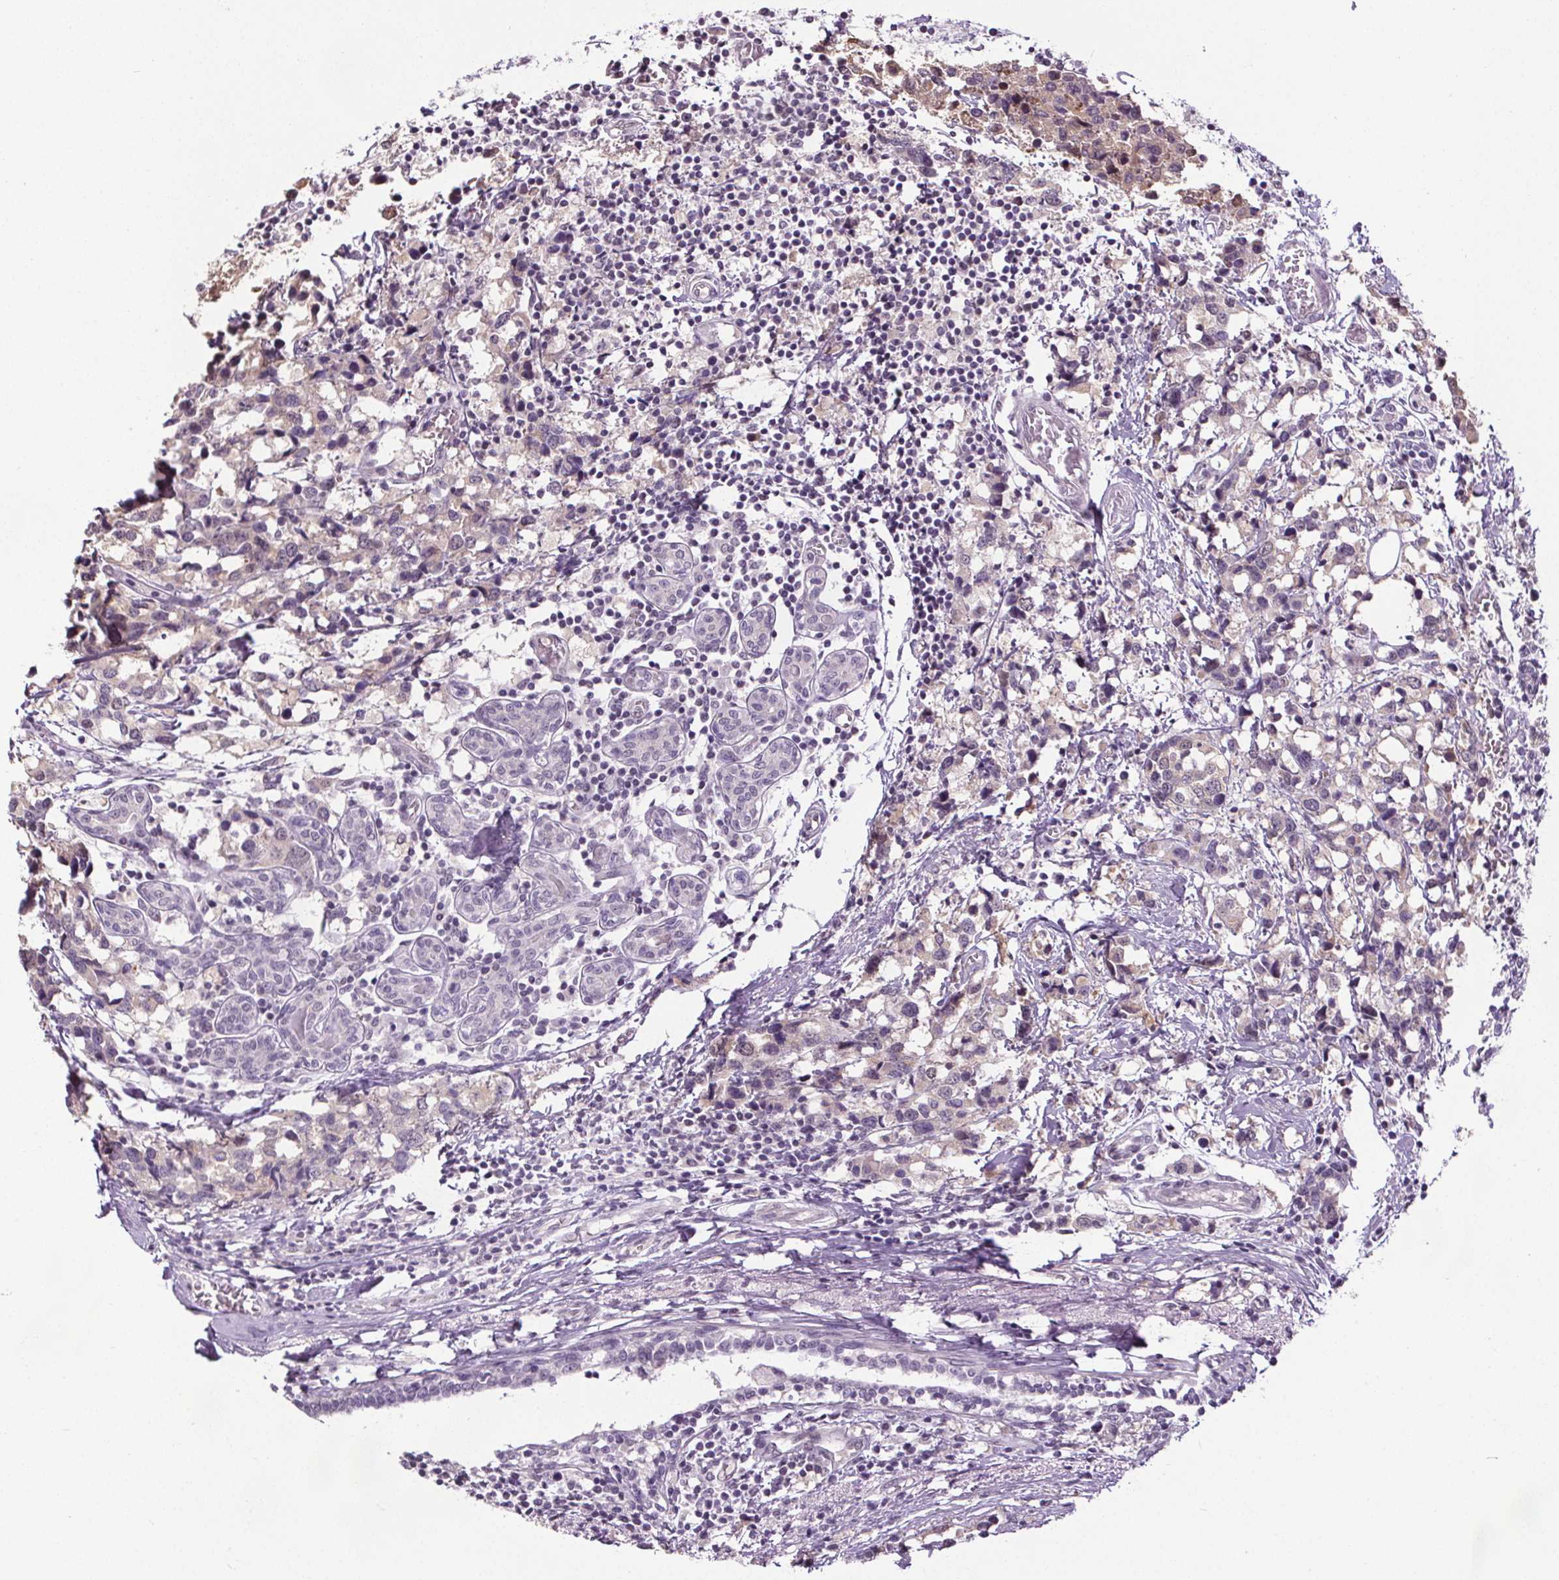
{"staining": {"intensity": "weak", "quantity": "<25%", "location": "cytoplasmic/membranous"}, "tissue": "breast cancer", "cell_type": "Tumor cells", "image_type": "cancer", "snomed": [{"axis": "morphology", "description": "Lobular carcinoma"}, {"axis": "topography", "description": "Breast"}], "caption": "There is no significant staining in tumor cells of breast cancer (lobular carcinoma).", "gene": "SLC2A9", "patient": {"sex": "female", "age": 59}}